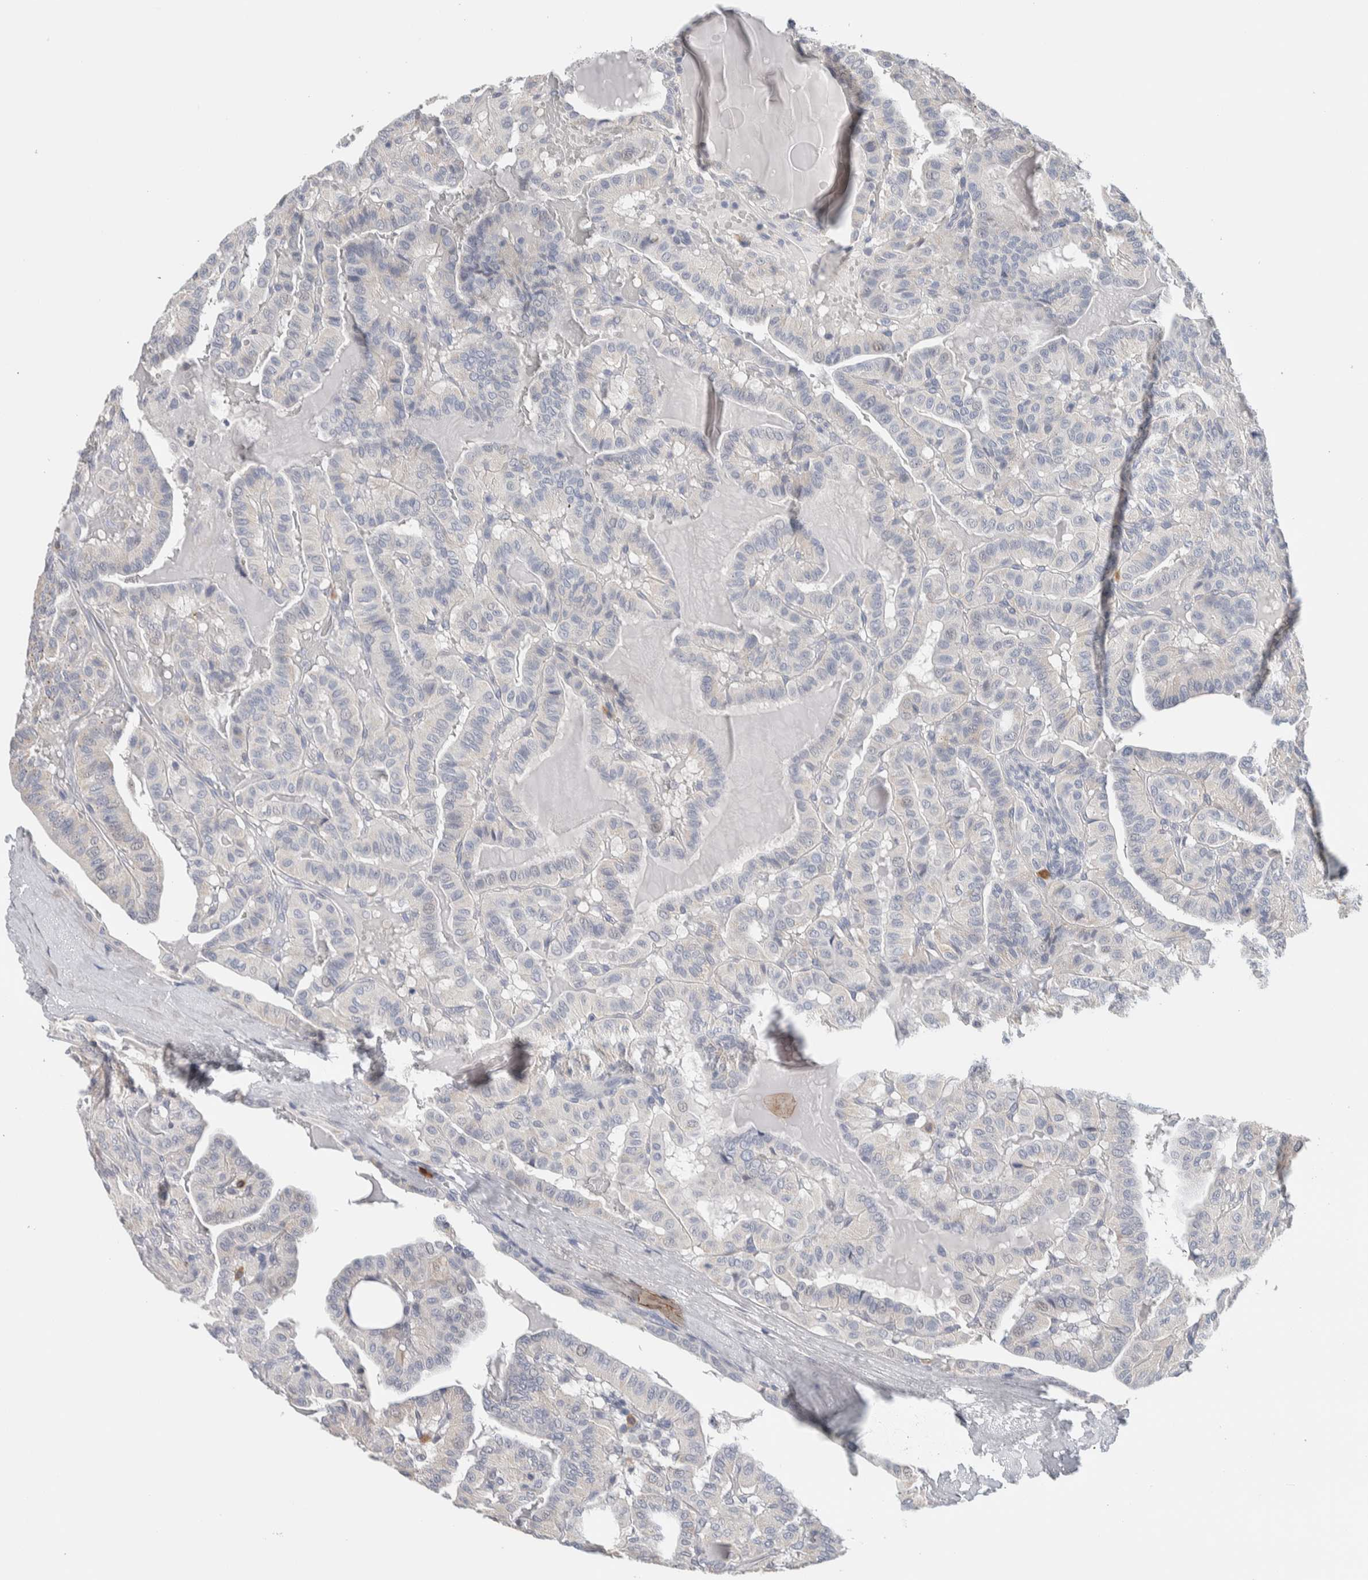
{"staining": {"intensity": "negative", "quantity": "none", "location": "none"}, "tissue": "thyroid cancer", "cell_type": "Tumor cells", "image_type": "cancer", "snomed": [{"axis": "morphology", "description": "Papillary adenocarcinoma, NOS"}, {"axis": "topography", "description": "Thyroid gland"}], "caption": "Thyroid papillary adenocarcinoma stained for a protein using immunohistochemistry (IHC) exhibits no staining tumor cells.", "gene": "SCN2A", "patient": {"sex": "male", "age": 77}}